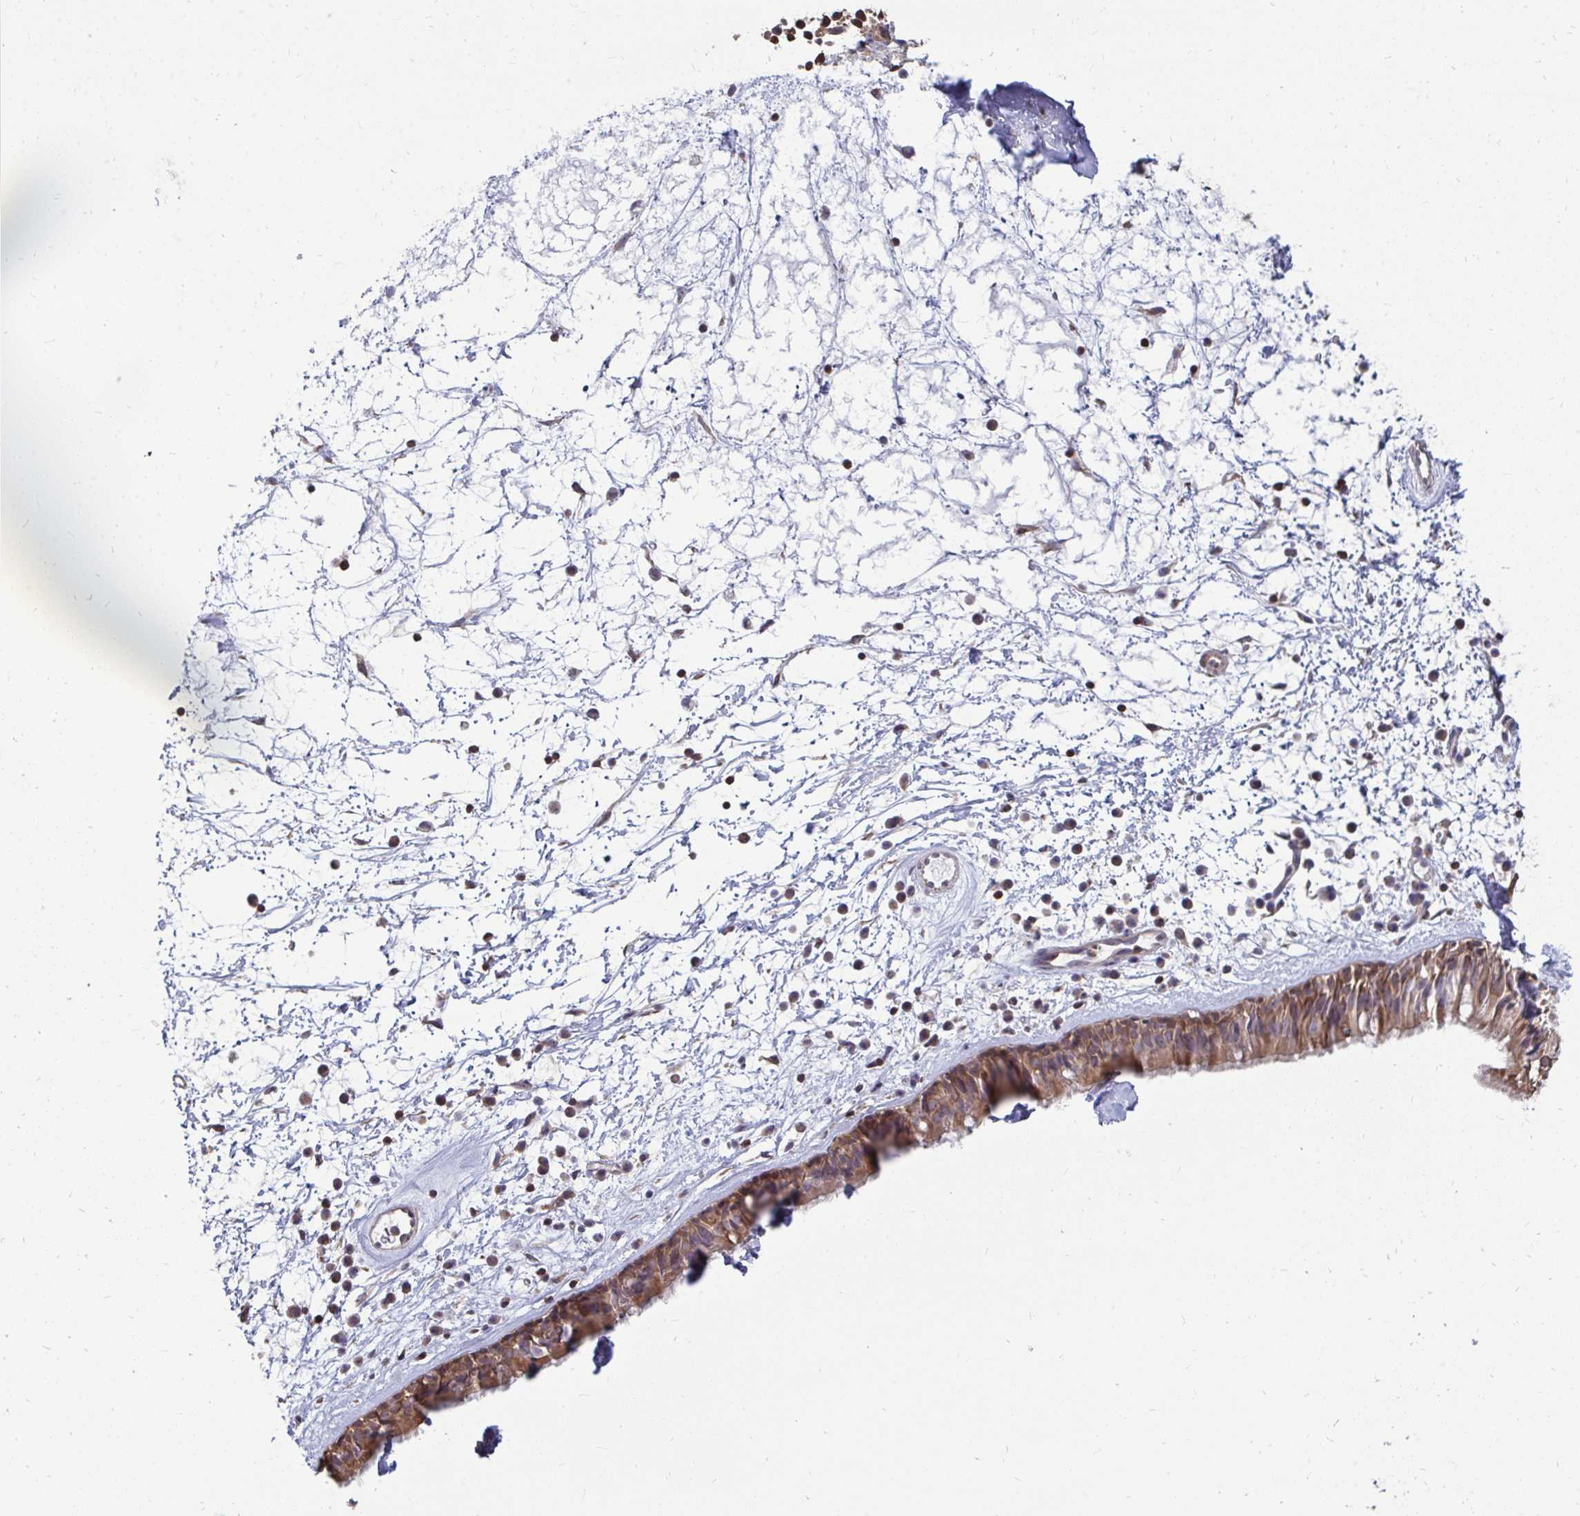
{"staining": {"intensity": "moderate", "quantity": ">75%", "location": "cytoplasmic/membranous"}, "tissue": "nasopharynx", "cell_type": "Respiratory epithelial cells", "image_type": "normal", "snomed": [{"axis": "morphology", "description": "Normal tissue, NOS"}, {"axis": "topography", "description": "Nasopharynx"}], "caption": "Immunohistochemical staining of normal nasopharynx displays >75% levels of moderate cytoplasmic/membranous protein expression in about >75% of respiratory epithelial cells.", "gene": "DNAJA2", "patient": {"sex": "male", "age": 24}}